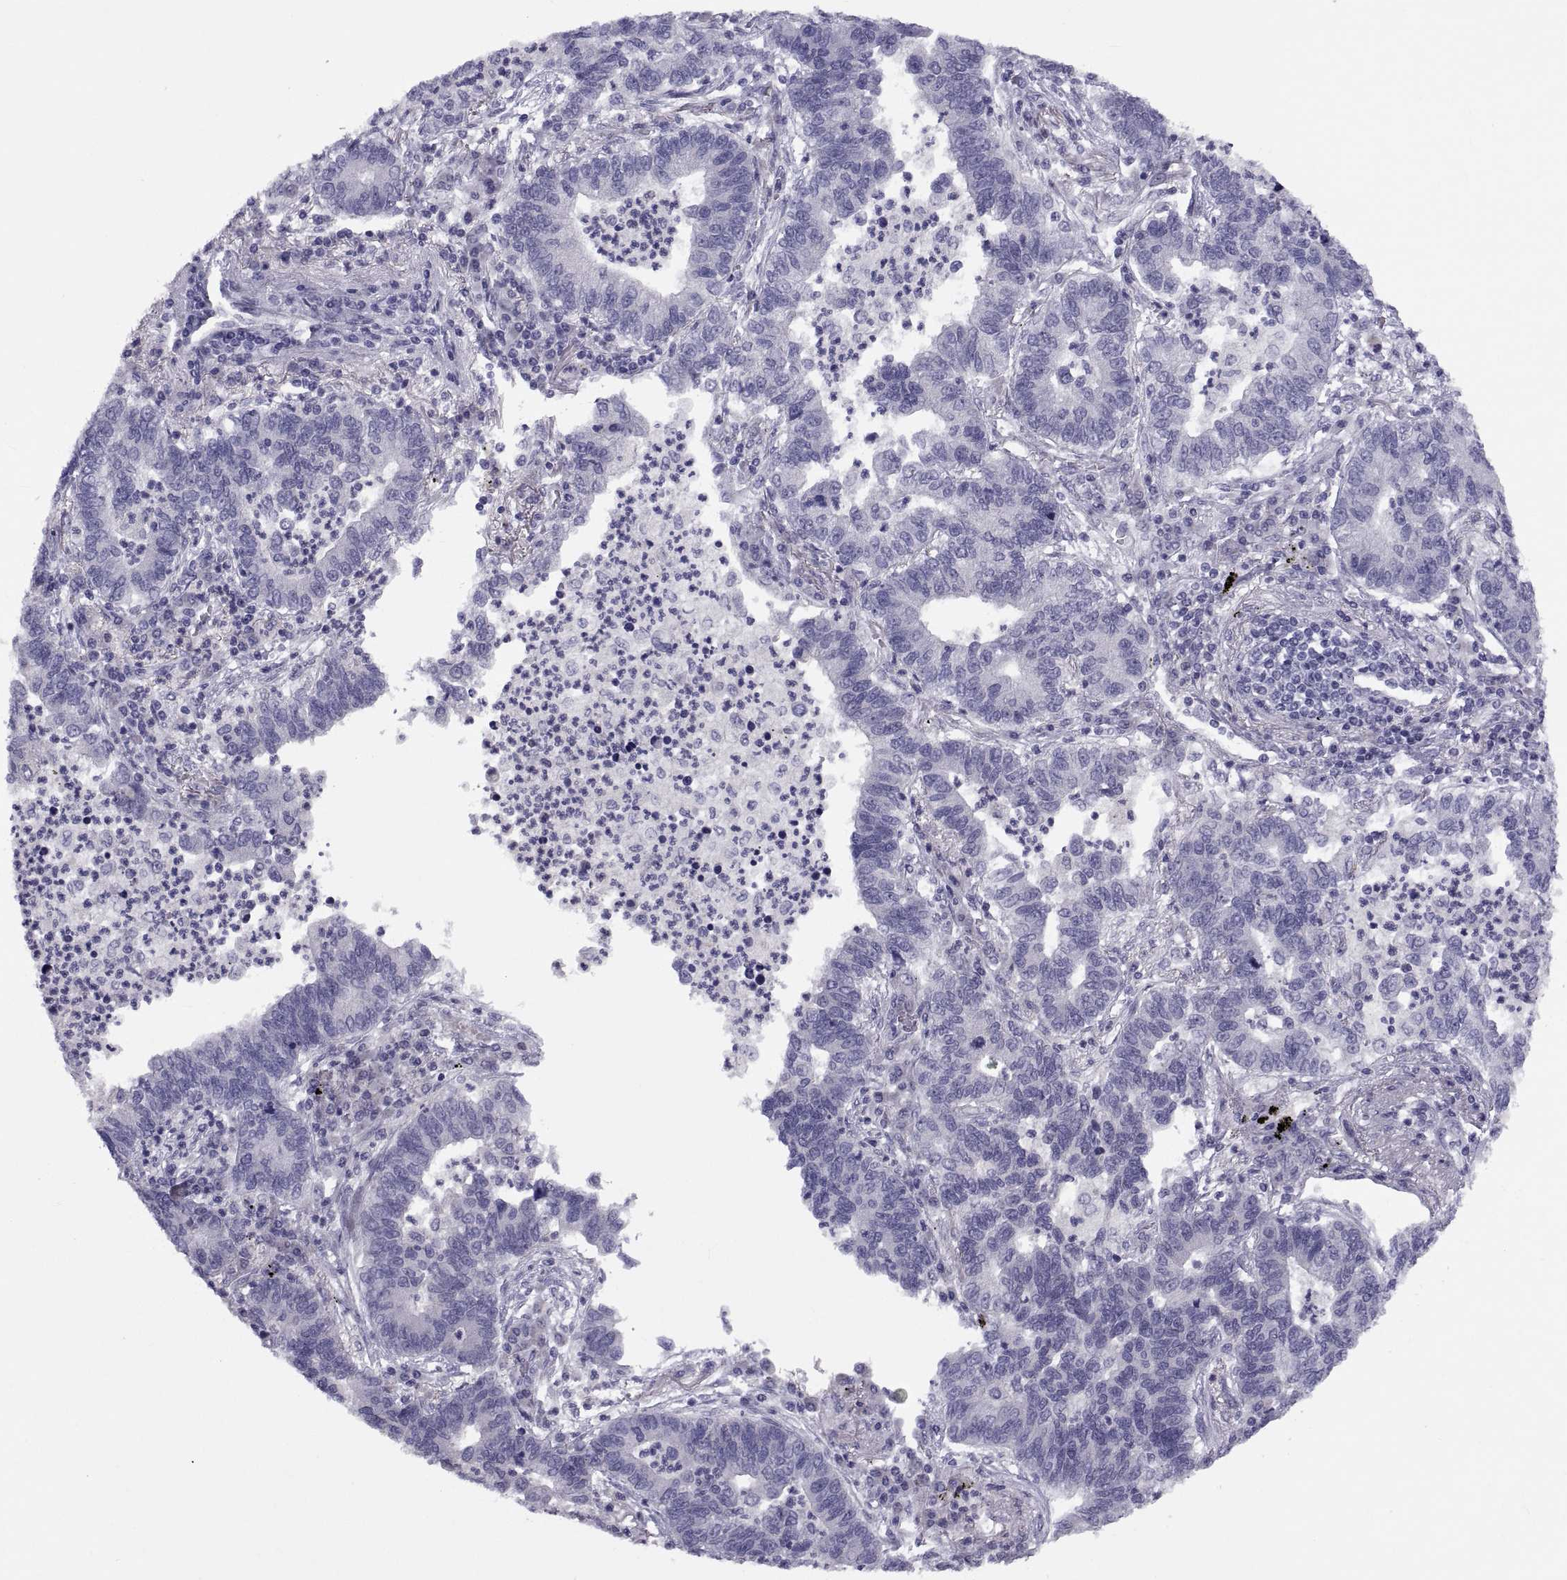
{"staining": {"intensity": "negative", "quantity": "none", "location": "none"}, "tissue": "lung cancer", "cell_type": "Tumor cells", "image_type": "cancer", "snomed": [{"axis": "morphology", "description": "Adenocarcinoma, NOS"}, {"axis": "topography", "description": "Lung"}], "caption": "High magnification brightfield microscopy of adenocarcinoma (lung) stained with DAB (brown) and counterstained with hematoxylin (blue): tumor cells show no significant expression.", "gene": "TMEM158", "patient": {"sex": "female", "age": 57}}